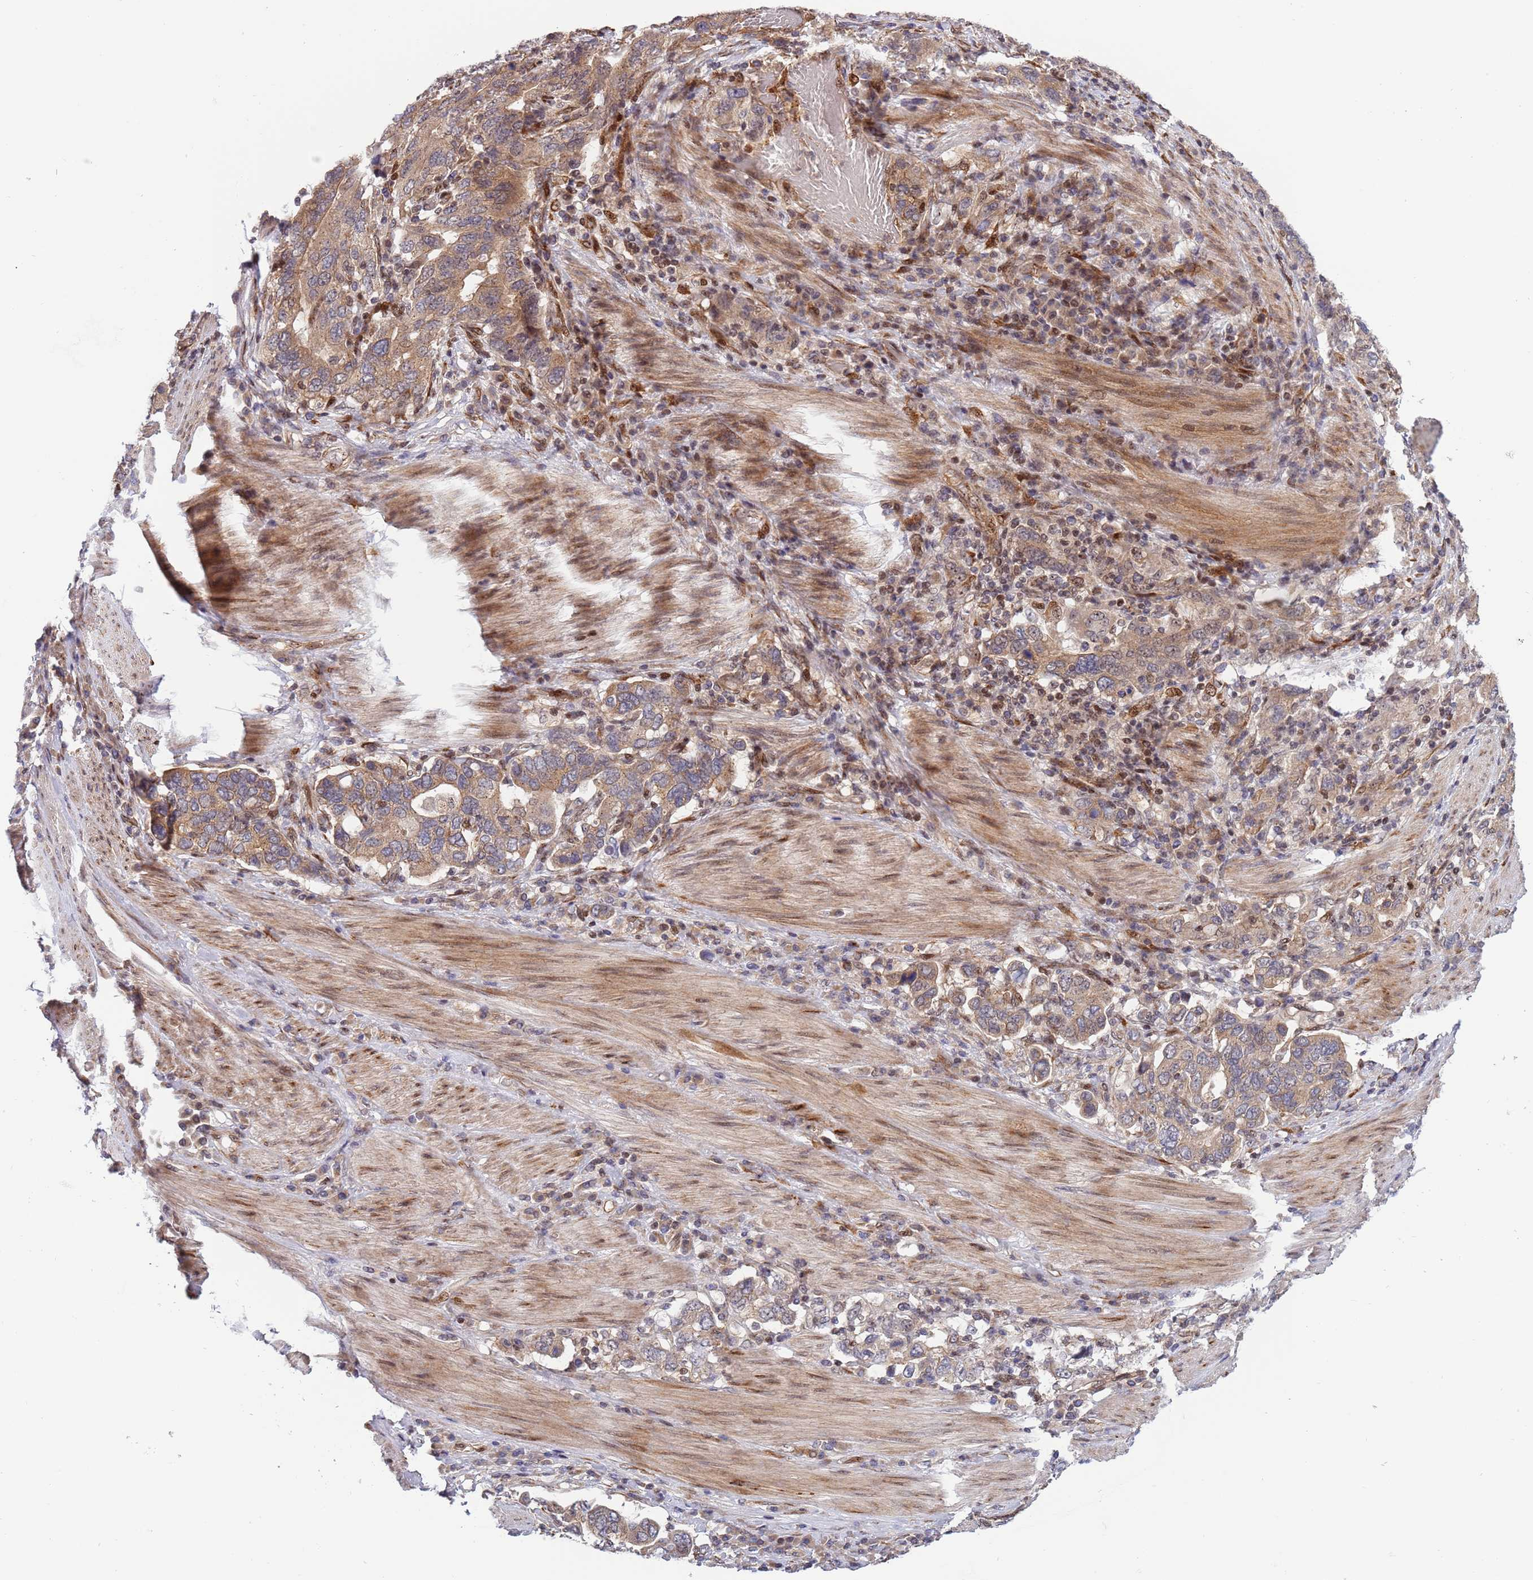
{"staining": {"intensity": "weak", "quantity": ">75%", "location": "cytoplasmic/membranous,nuclear"}, "tissue": "stomach cancer", "cell_type": "Tumor cells", "image_type": "cancer", "snomed": [{"axis": "morphology", "description": "Adenocarcinoma, NOS"}, {"axis": "topography", "description": "Stomach, upper"}, {"axis": "topography", "description": "Stomach"}], "caption": "This is an image of IHC staining of stomach cancer (adenocarcinoma), which shows weak expression in the cytoplasmic/membranous and nuclear of tumor cells.", "gene": "TBX10", "patient": {"sex": "male", "age": 62}}